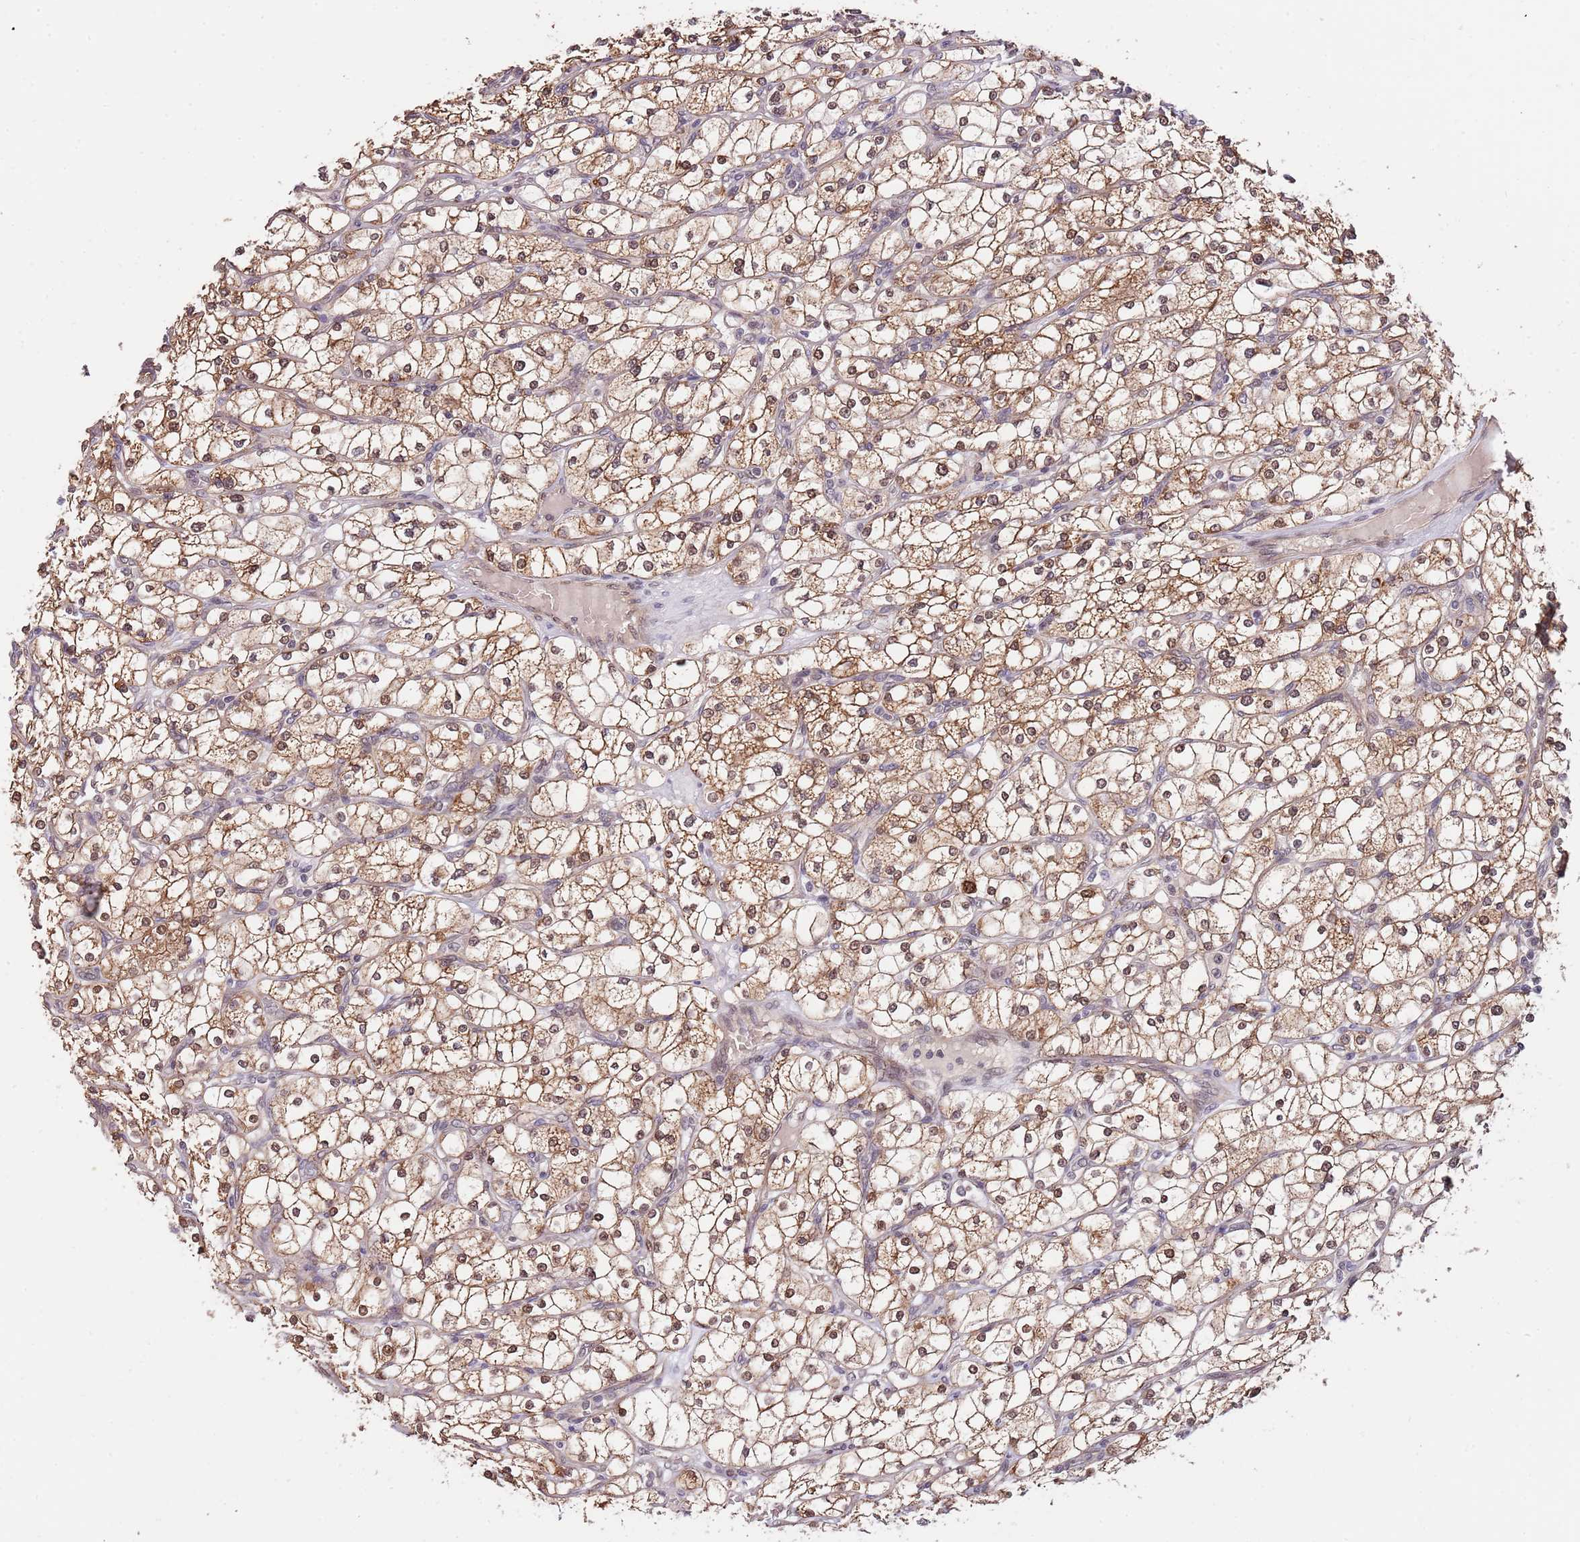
{"staining": {"intensity": "moderate", "quantity": ">75%", "location": "cytoplasmic/membranous,nuclear"}, "tissue": "renal cancer", "cell_type": "Tumor cells", "image_type": "cancer", "snomed": [{"axis": "morphology", "description": "Adenocarcinoma, NOS"}, {"axis": "topography", "description": "Kidney"}], "caption": "Tumor cells demonstrate moderate cytoplasmic/membranous and nuclear expression in about >75% of cells in renal cancer (adenocarcinoma).", "gene": "RIF1", "patient": {"sex": "male", "age": 80}}